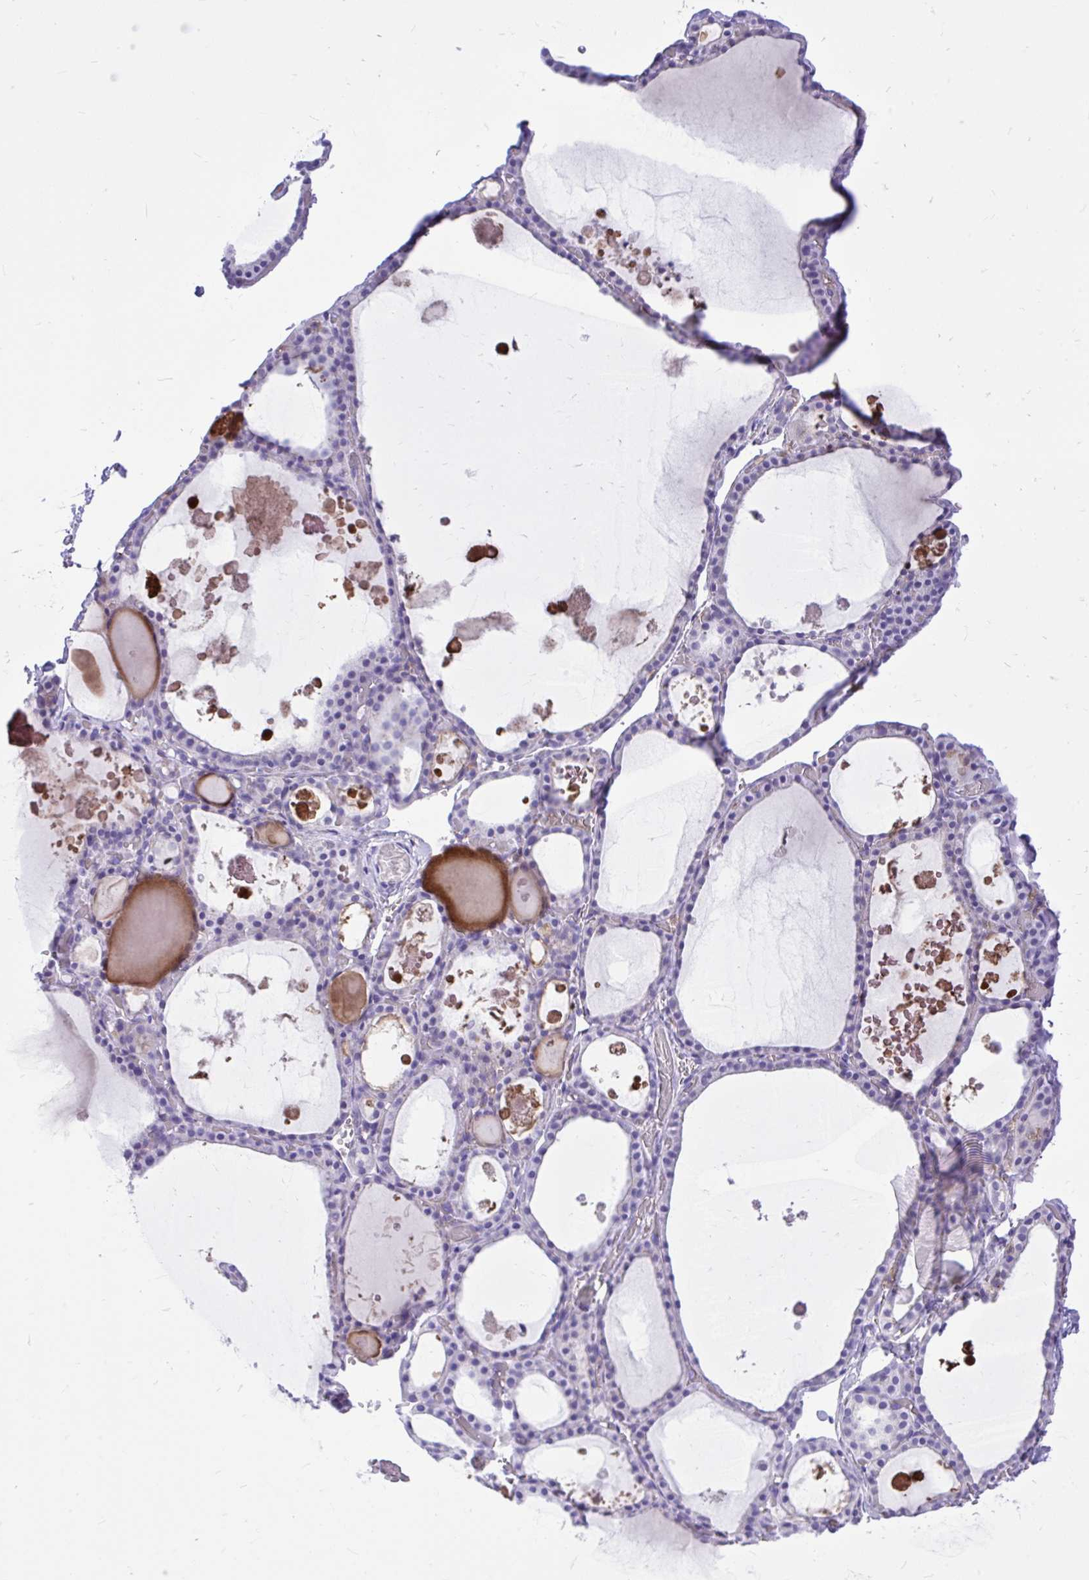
{"staining": {"intensity": "negative", "quantity": "none", "location": "none"}, "tissue": "thyroid gland", "cell_type": "Glandular cells", "image_type": "normal", "snomed": [{"axis": "morphology", "description": "Normal tissue, NOS"}, {"axis": "topography", "description": "Thyroid gland"}], "caption": "This is a photomicrograph of immunohistochemistry (IHC) staining of normal thyroid gland, which shows no staining in glandular cells. (DAB (3,3'-diaminobenzidine) IHC visualized using brightfield microscopy, high magnification).", "gene": "TLR7", "patient": {"sex": "male", "age": 56}}